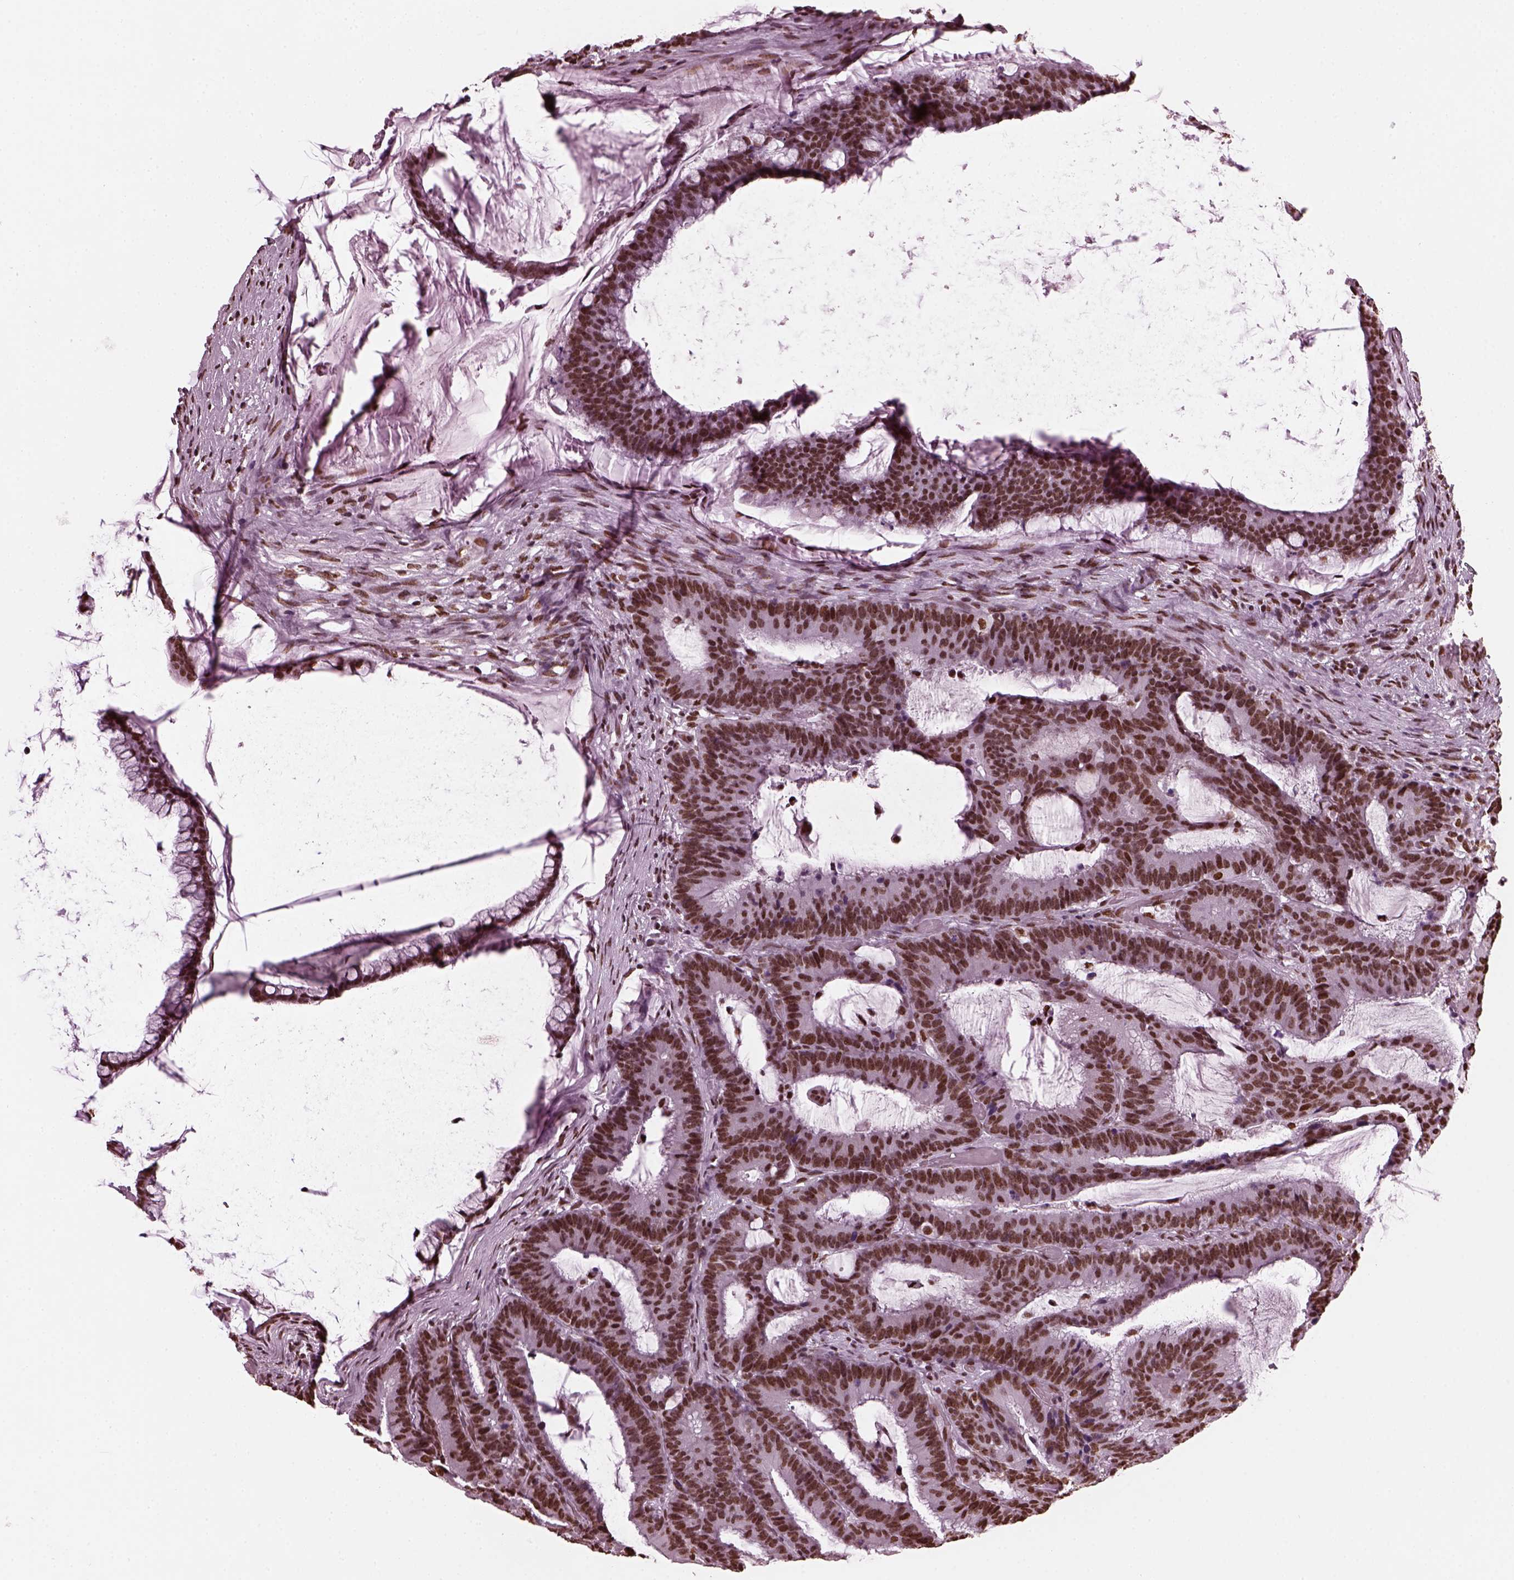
{"staining": {"intensity": "moderate", "quantity": ">75%", "location": "nuclear"}, "tissue": "colorectal cancer", "cell_type": "Tumor cells", "image_type": "cancer", "snomed": [{"axis": "morphology", "description": "Adenocarcinoma, NOS"}, {"axis": "topography", "description": "Colon"}], "caption": "A high-resolution photomicrograph shows immunohistochemistry (IHC) staining of colorectal cancer, which shows moderate nuclear staining in about >75% of tumor cells. (brown staining indicates protein expression, while blue staining denotes nuclei).", "gene": "CBFA2T3", "patient": {"sex": "female", "age": 78}}